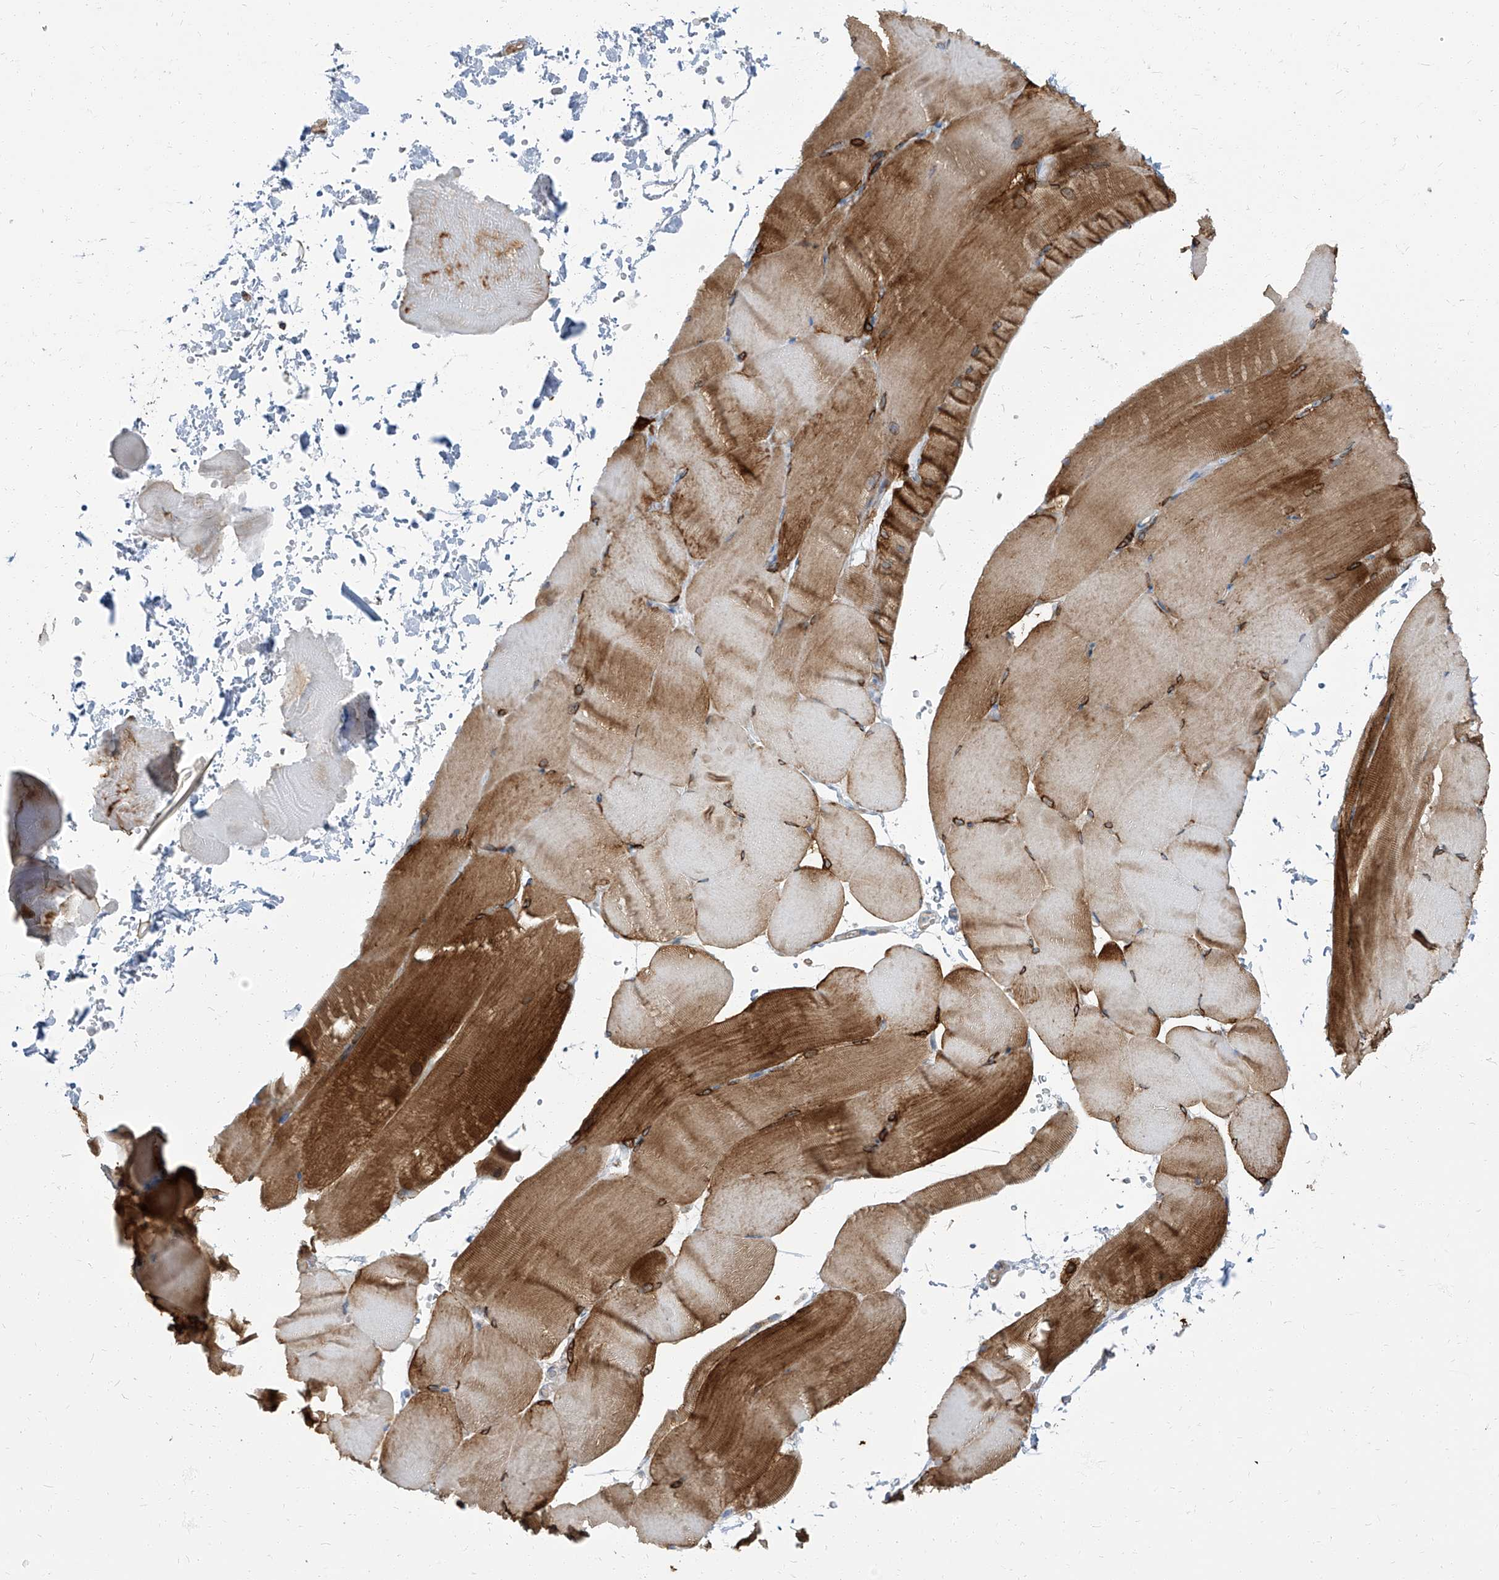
{"staining": {"intensity": "strong", "quantity": "25%-75%", "location": "cytoplasmic/membranous"}, "tissue": "skeletal muscle", "cell_type": "Myocytes", "image_type": "normal", "snomed": [{"axis": "morphology", "description": "Normal tissue, NOS"}, {"axis": "topography", "description": "Skeletal muscle"}, {"axis": "topography", "description": "Parathyroid gland"}], "caption": "The image exhibits immunohistochemical staining of benign skeletal muscle. There is strong cytoplasmic/membranous expression is identified in approximately 25%-75% of myocytes.", "gene": "TXLNB", "patient": {"sex": "female", "age": 37}}